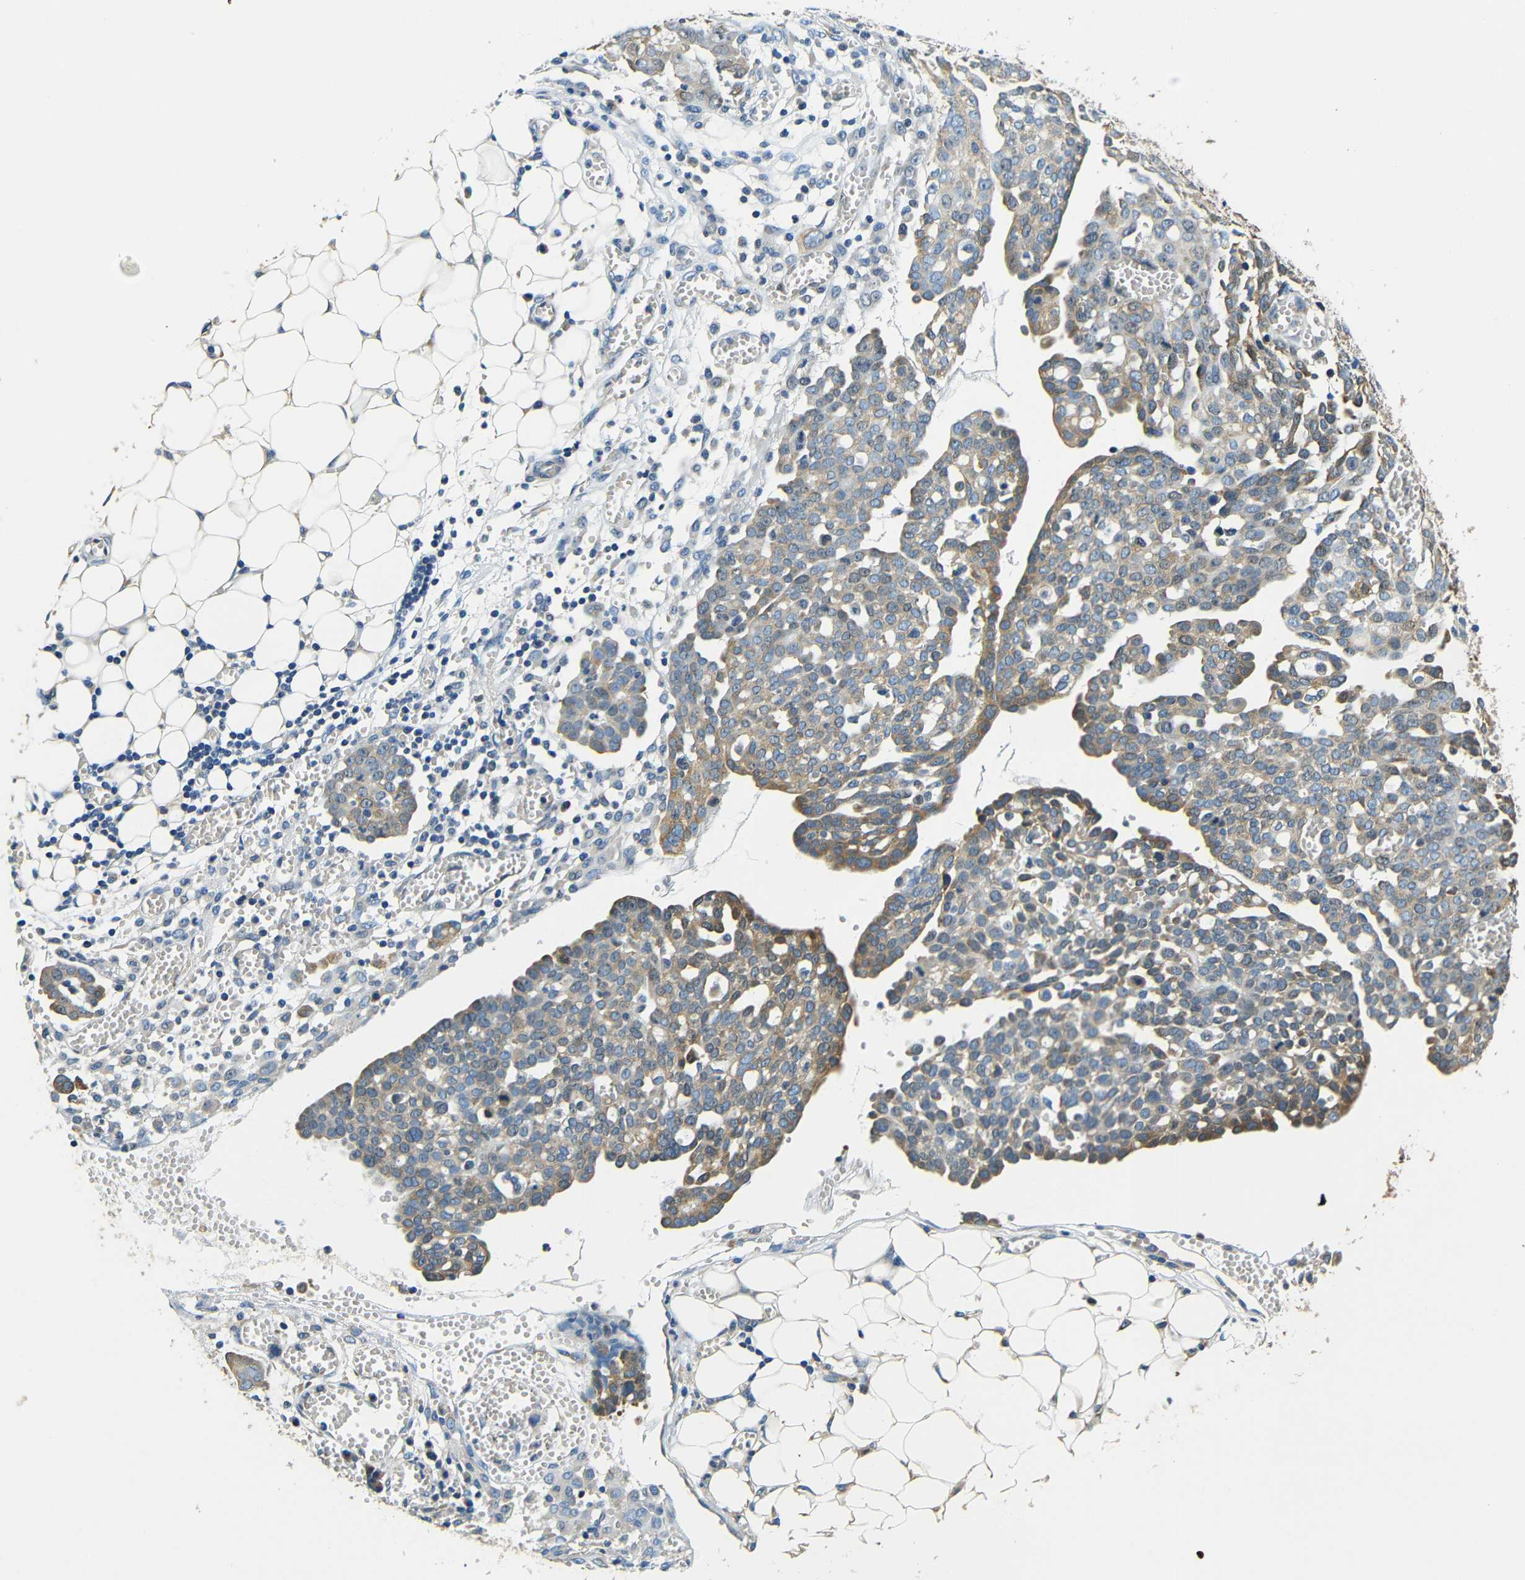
{"staining": {"intensity": "moderate", "quantity": ">75%", "location": "cytoplasmic/membranous"}, "tissue": "ovarian cancer", "cell_type": "Tumor cells", "image_type": "cancer", "snomed": [{"axis": "morphology", "description": "Cystadenocarcinoma, serous, NOS"}, {"axis": "topography", "description": "Soft tissue"}, {"axis": "topography", "description": "Ovary"}], "caption": "Ovarian cancer tissue exhibits moderate cytoplasmic/membranous staining in approximately >75% of tumor cells", "gene": "VAPB", "patient": {"sex": "female", "age": 57}}